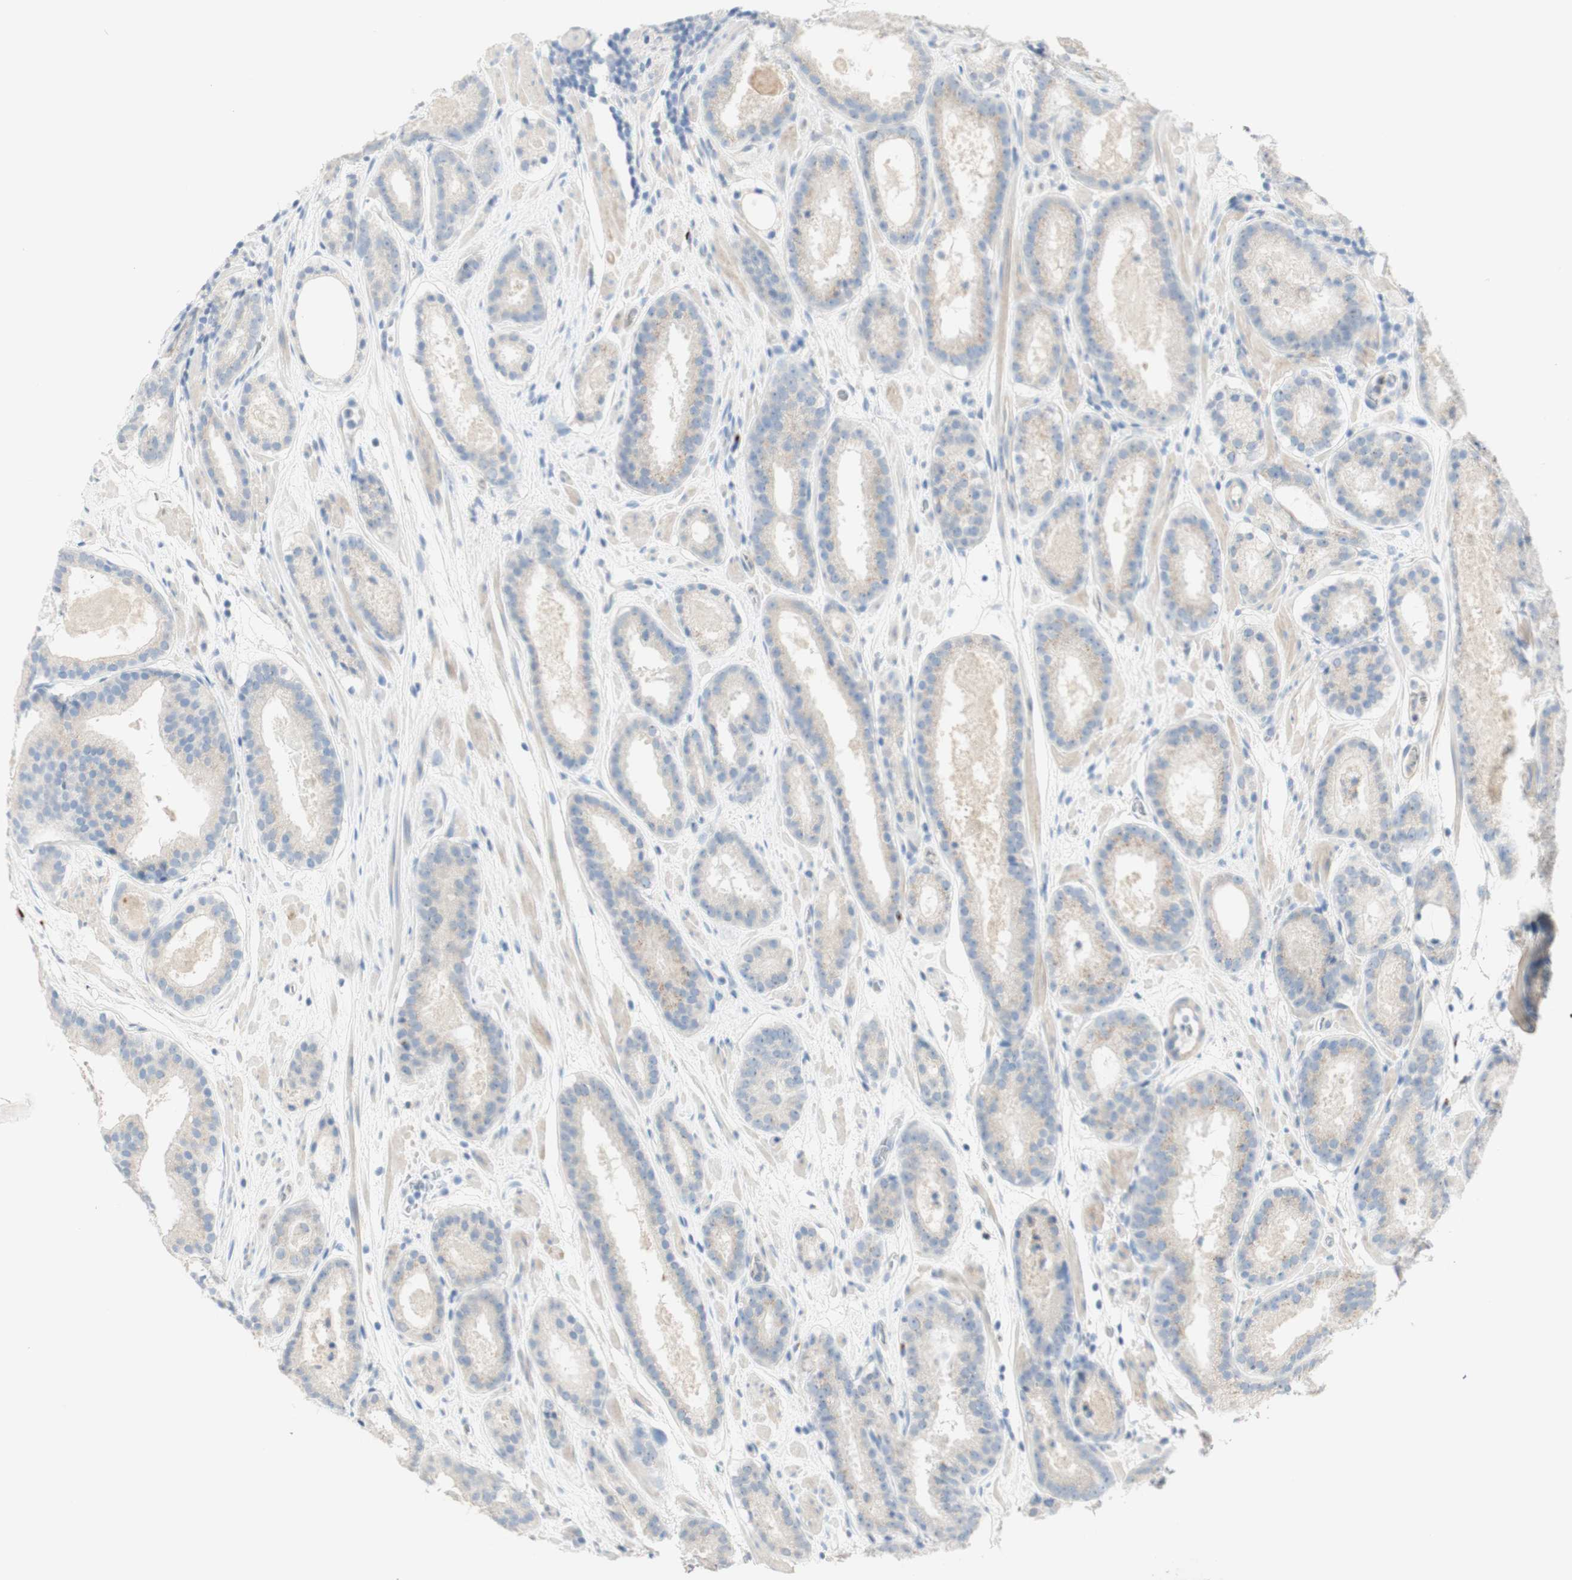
{"staining": {"intensity": "weak", "quantity": ">75%", "location": "cytoplasmic/membranous"}, "tissue": "prostate cancer", "cell_type": "Tumor cells", "image_type": "cancer", "snomed": [{"axis": "morphology", "description": "Adenocarcinoma, Low grade"}, {"axis": "topography", "description": "Prostate"}], "caption": "A low amount of weak cytoplasmic/membranous positivity is present in approximately >75% of tumor cells in adenocarcinoma (low-grade) (prostate) tissue.", "gene": "MANEA", "patient": {"sex": "male", "age": 69}}